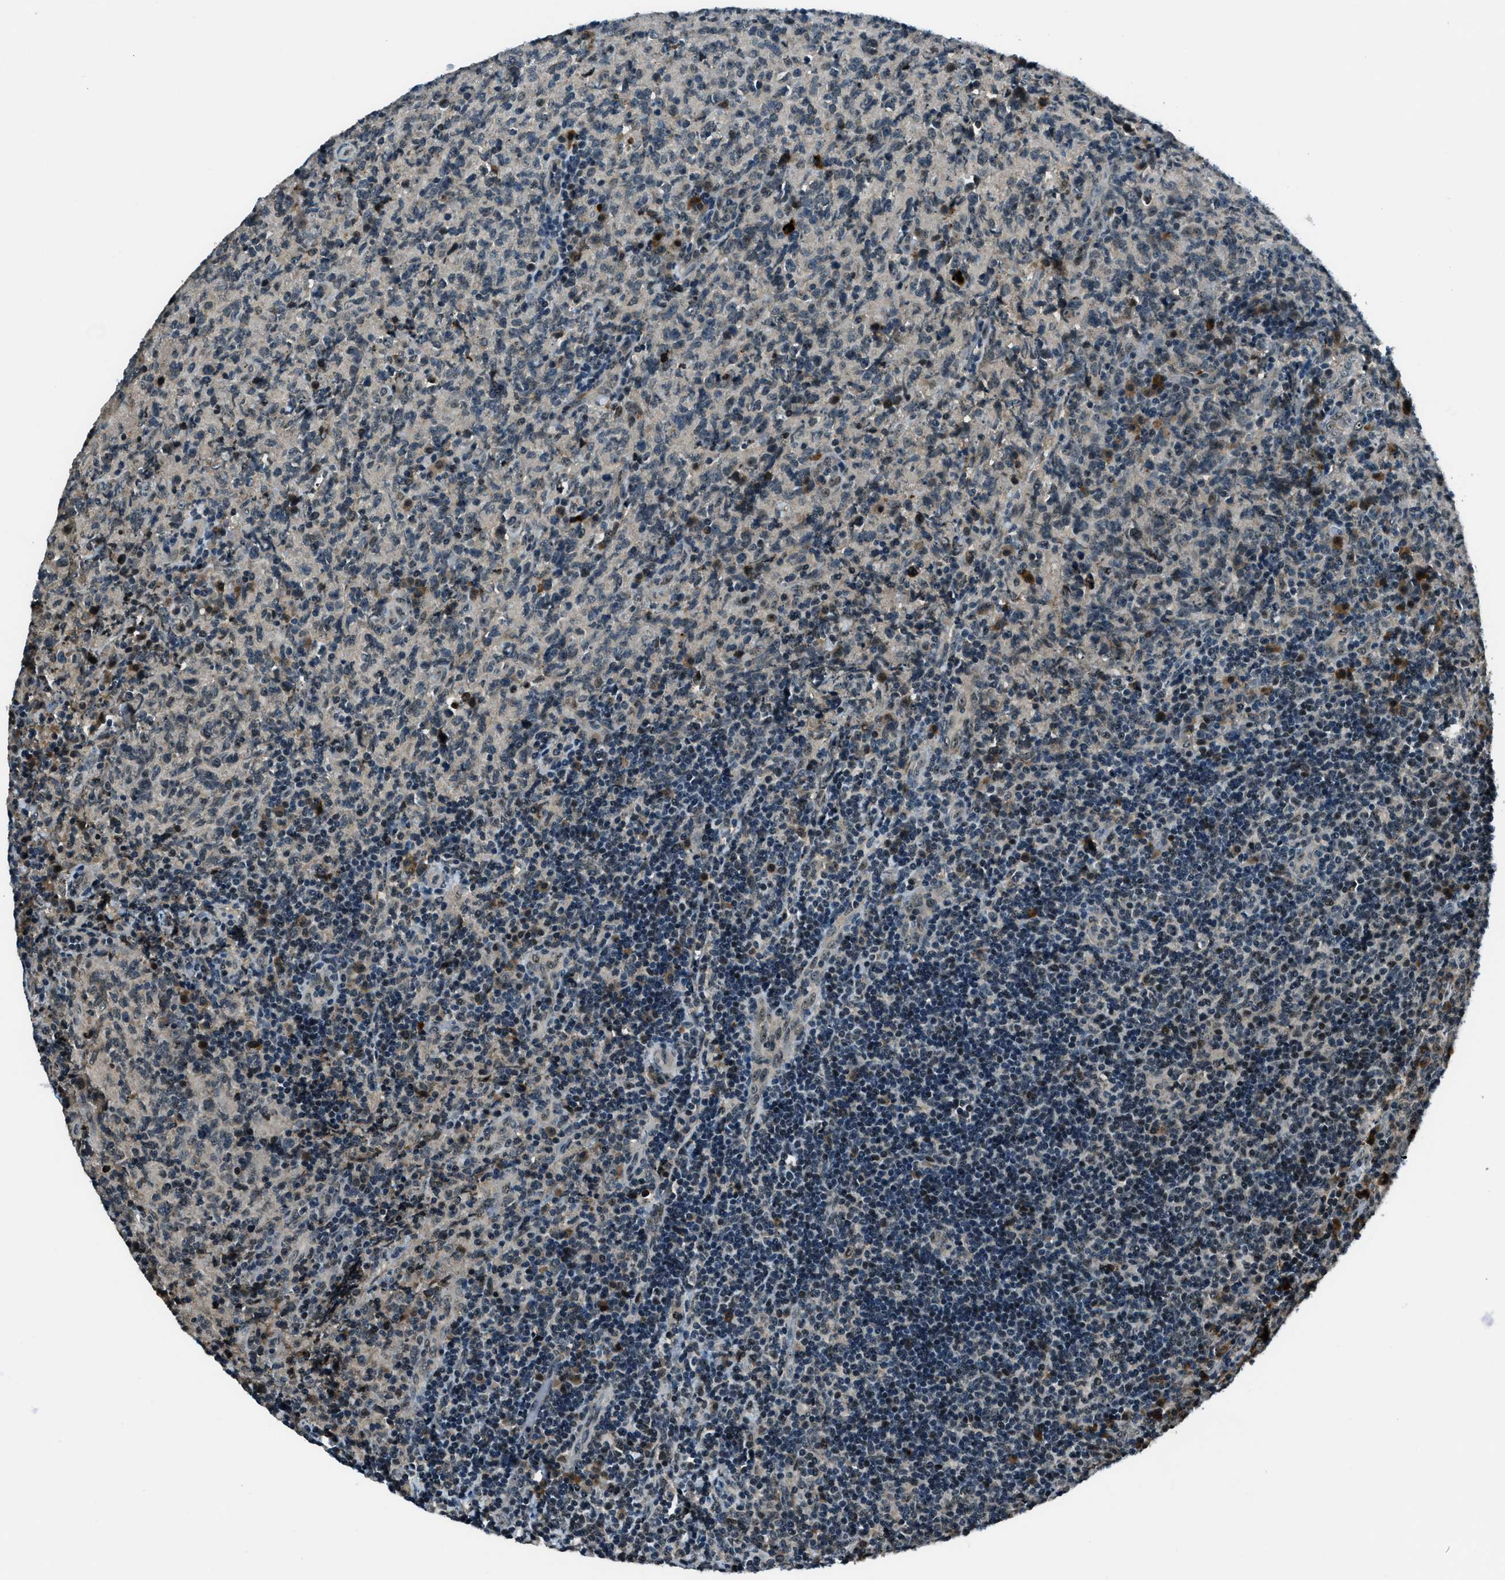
{"staining": {"intensity": "negative", "quantity": "none", "location": "none"}, "tissue": "lymphoma", "cell_type": "Tumor cells", "image_type": "cancer", "snomed": [{"axis": "morphology", "description": "Malignant lymphoma, non-Hodgkin's type, High grade"}, {"axis": "topography", "description": "Tonsil"}], "caption": "The IHC micrograph has no significant expression in tumor cells of lymphoma tissue.", "gene": "ACTL9", "patient": {"sex": "female", "age": 36}}